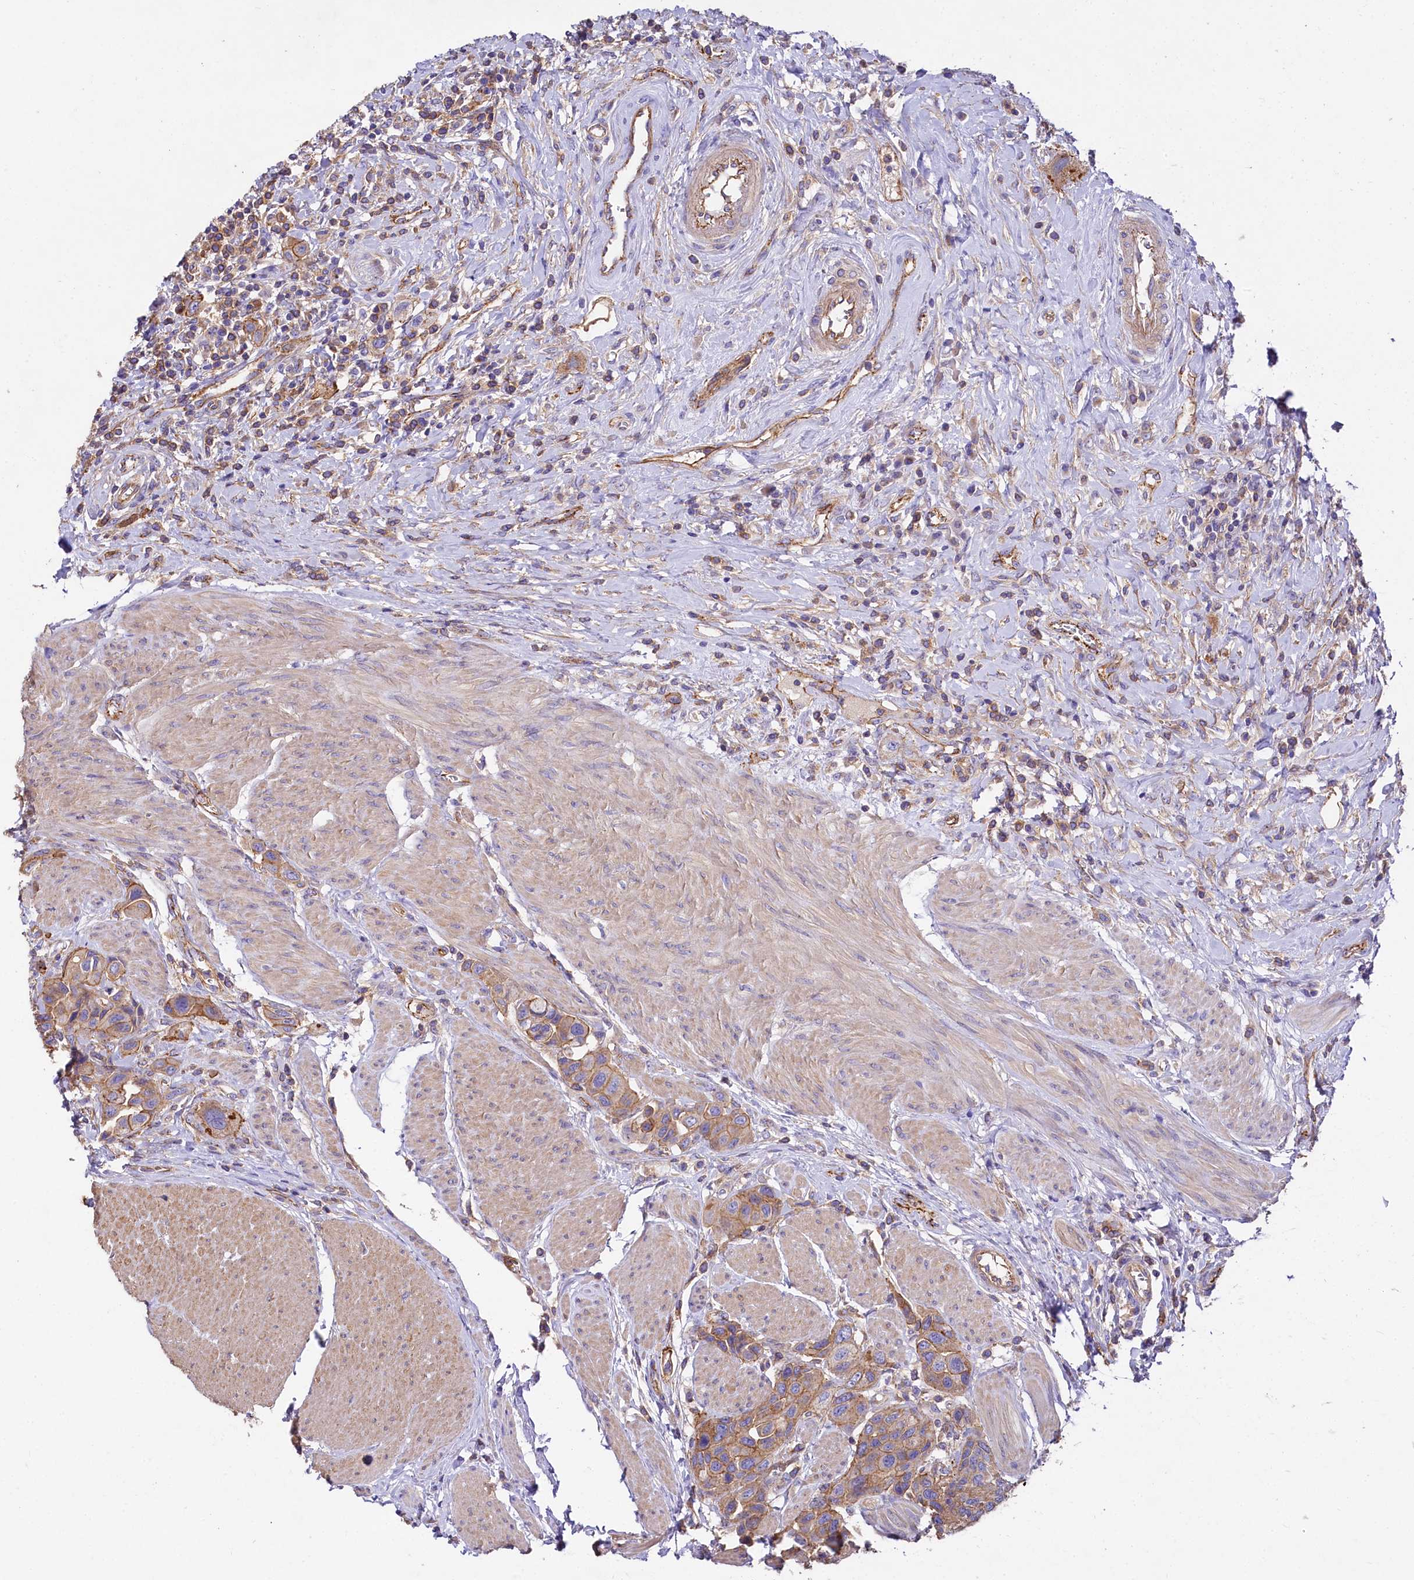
{"staining": {"intensity": "moderate", "quantity": ">75%", "location": "cytoplasmic/membranous"}, "tissue": "urothelial cancer", "cell_type": "Tumor cells", "image_type": "cancer", "snomed": [{"axis": "morphology", "description": "Urothelial carcinoma, High grade"}, {"axis": "topography", "description": "Urinary bladder"}], "caption": "Protein expression analysis of human urothelial cancer reveals moderate cytoplasmic/membranous expression in approximately >75% of tumor cells.", "gene": "FCHSD2", "patient": {"sex": "male", "age": 50}}